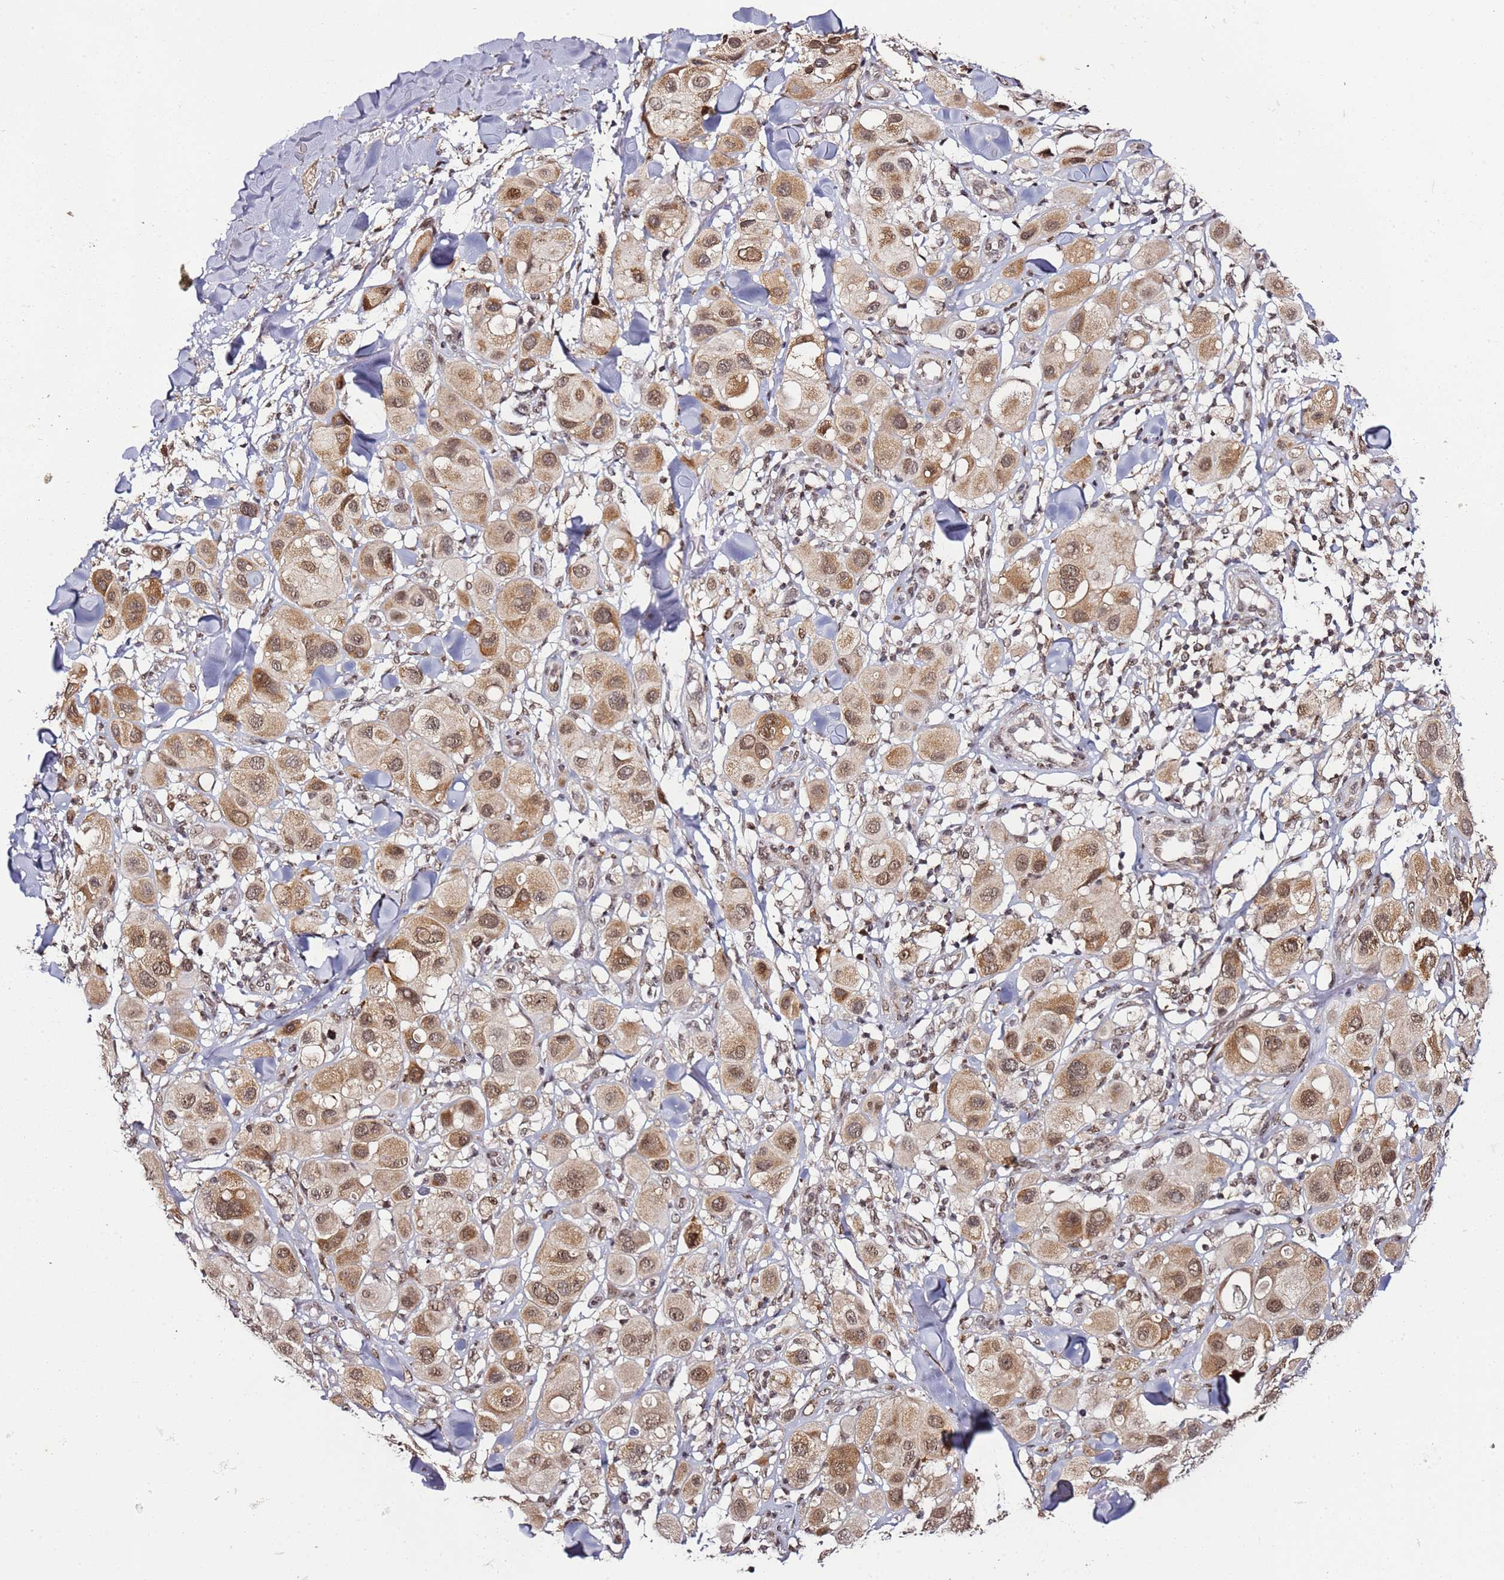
{"staining": {"intensity": "moderate", "quantity": ">75%", "location": "cytoplasmic/membranous,nuclear"}, "tissue": "melanoma", "cell_type": "Tumor cells", "image_type": "cancer", "snomed": [{"axis": "morphology", "description": "Malignant melanoma, Metastatic site"}, {"axis": "topography", "description": "Skin"}], "caption": "An image of human malignant melanoma (metastatic site) stained for a protein reveals moderate cytoplasmic/membranous and nuclear brown staining in tumor cells. Nuclei are stained in blue.", "gene": "TP53AIP1", "patient": {"sex": "male", "age": 41}}